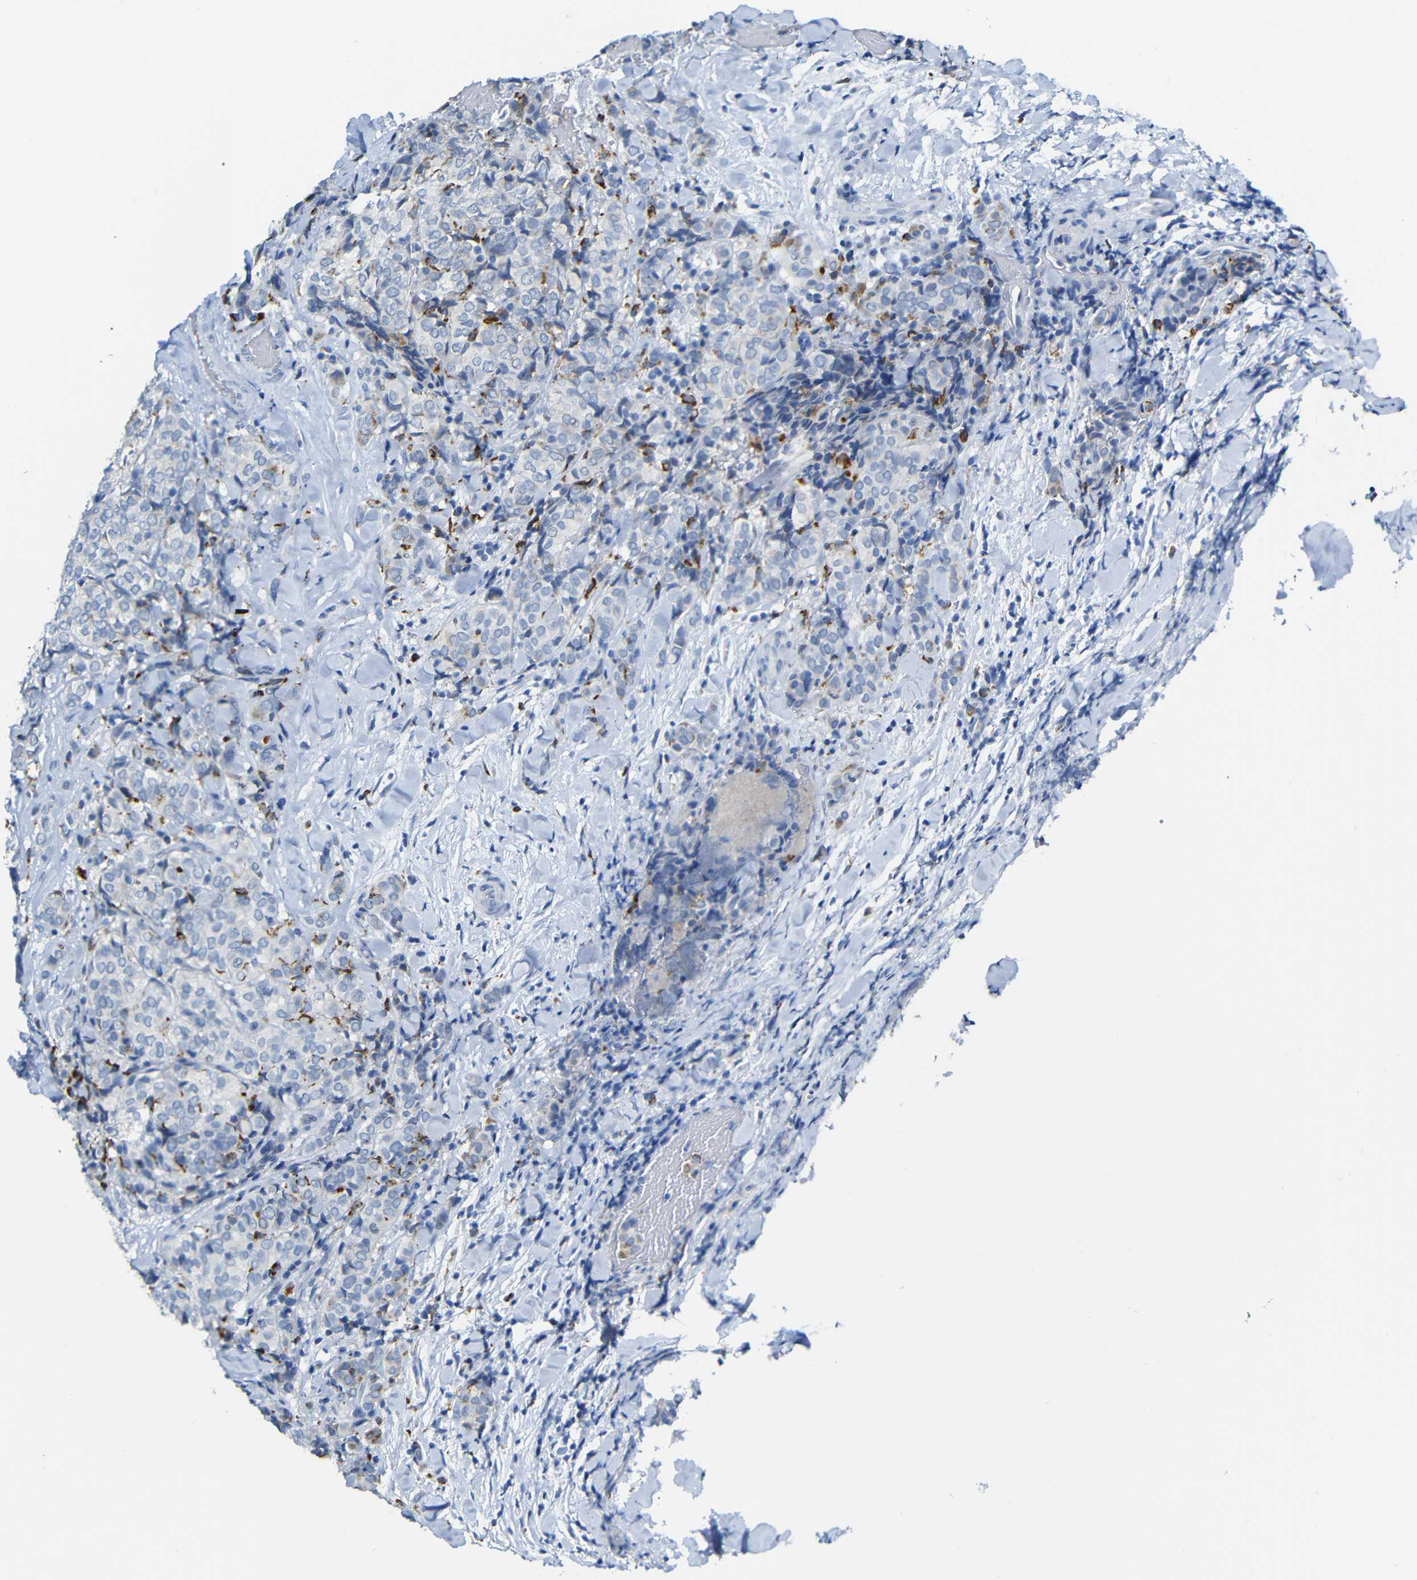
{"staining": {"intensity": "negative", "quantity": "none", "location": "none"}, "tissue": "thyroid cancer", "cell_type": "Tumor cells", "image_type": "cancer", "snomed": [{"axis": "morphology", "description": "Normal tissue, NOS"}, {"axis": "morphology", "description": "Papillary adenocarcinoma, NOS"}, {"axis": "topography", "description": "Thyroid gland"}], "caption": "There is no significant expression in tumor cells of thyroid cancer. (DAB immunohistochemistry with hematoxylin counter stain).", "gene": "C15orf48", "patient": {"sex": "female", "age": 30}}